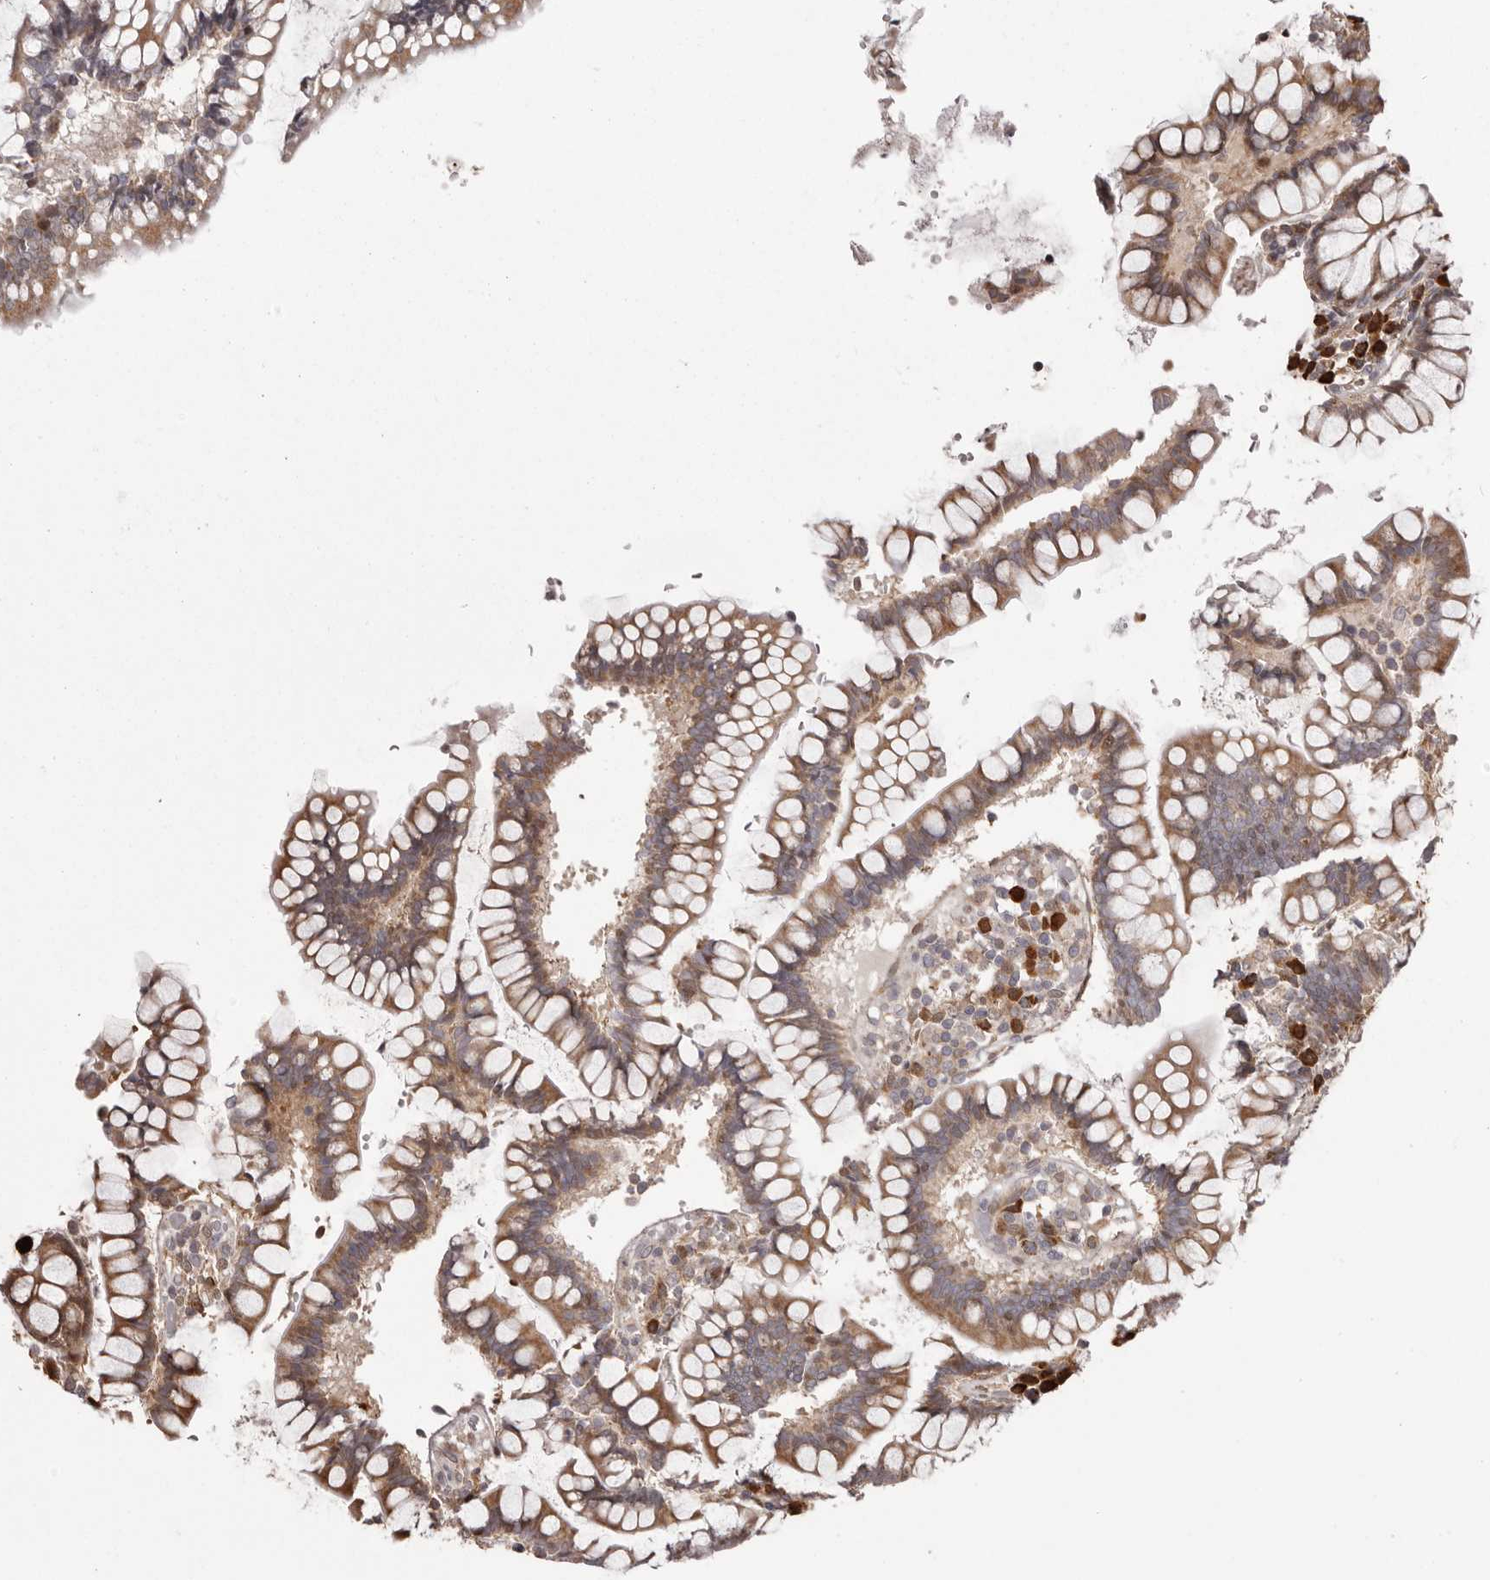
{"staining": {"intensity": "negative", "quantity": "none", "location": "none"}, "tissue": "colon", "cell_type": "Endothelial cells", "image_type": "normal", "snomed": [{"axis": "morphology", "description": "Normal tissue, NOS"}, {"axis": "topography", "description": "Colon"}], "caption": "Photomicrograph shows no significant protein positivity in endothelial cells of normal colon. (DAB immunohistochemistry (IHC) visualized using brightfield microscopy, high magnification).", "gene": "GFOD1", "patient": {"sex": "female", "age": 79}}